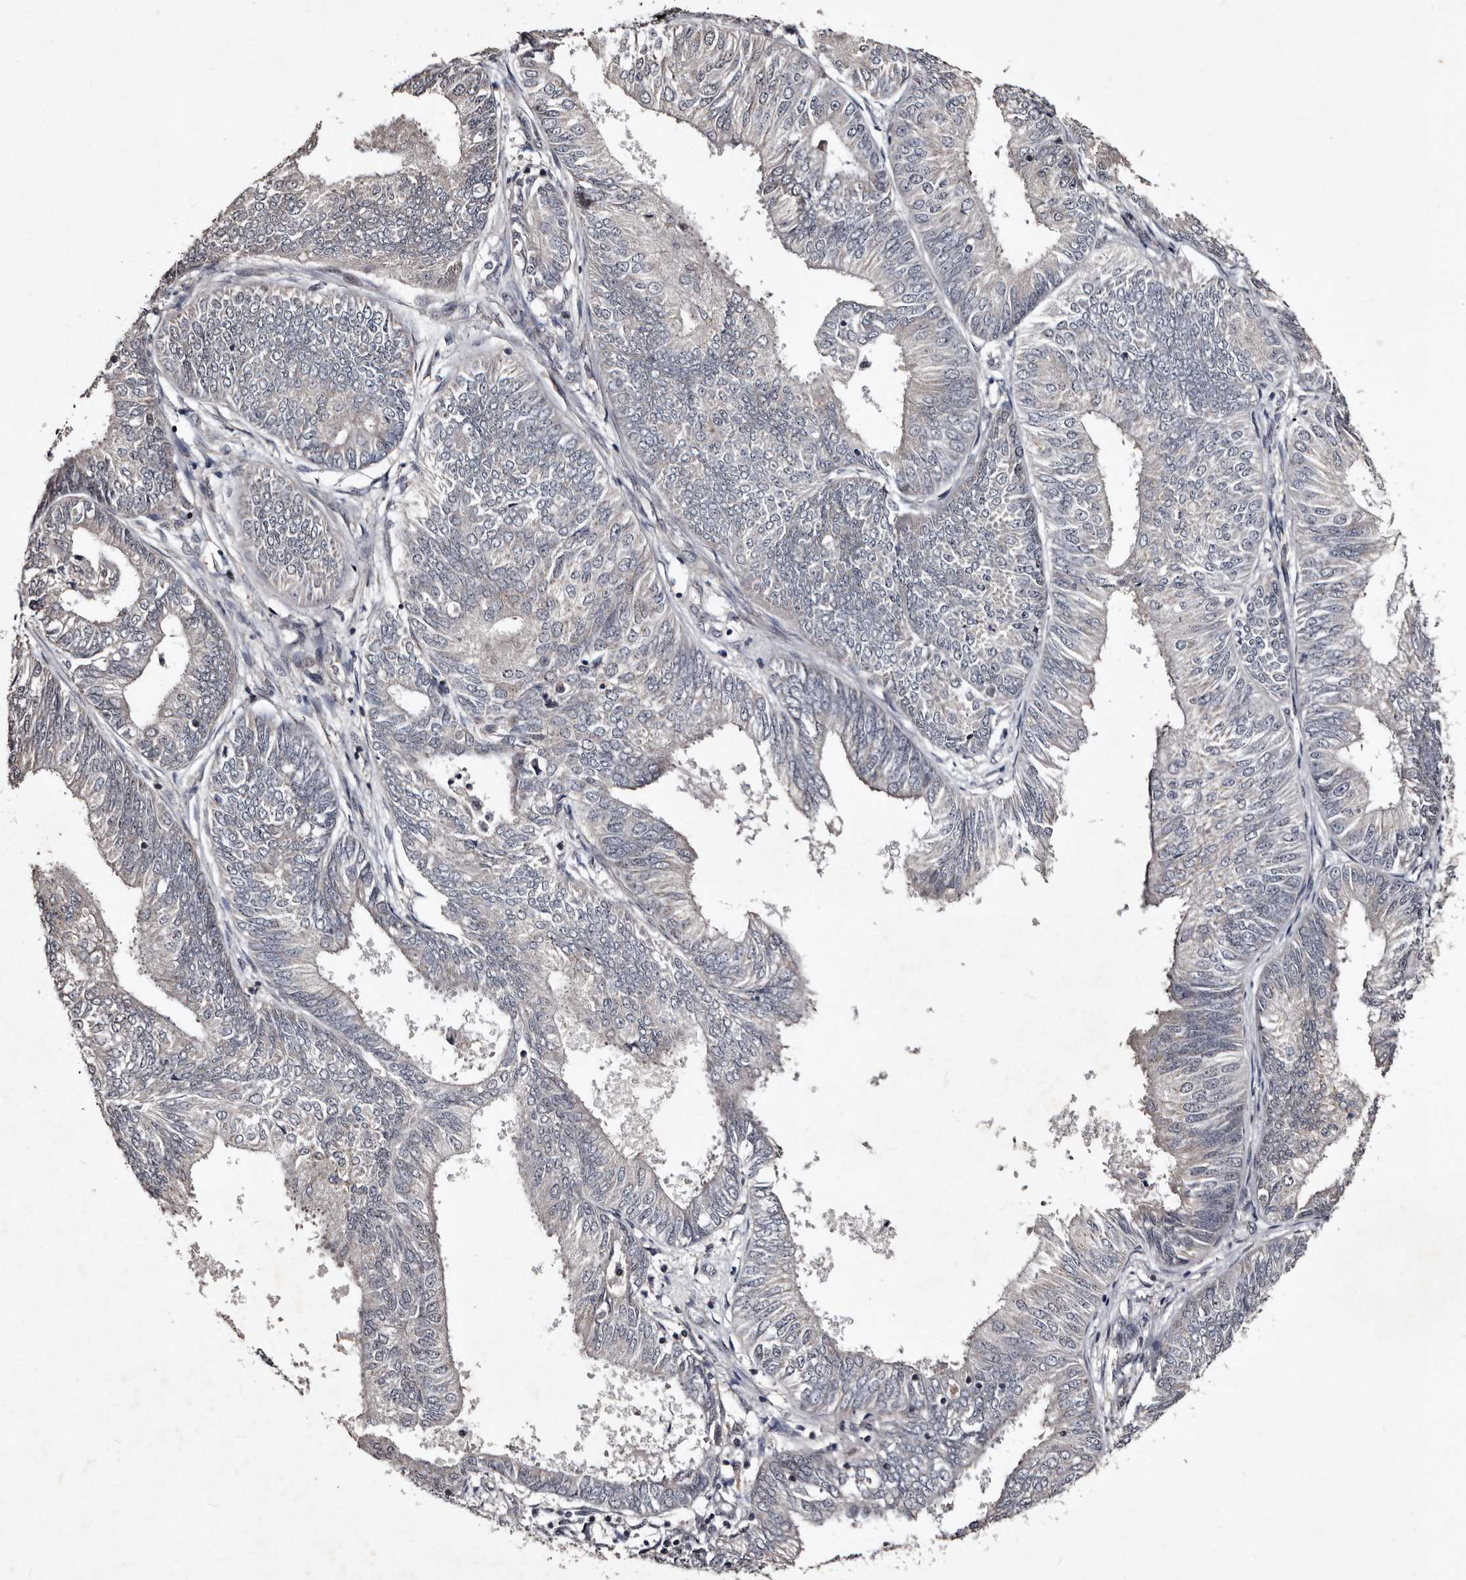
{"staining": {"intensity": "negative", "quantity": "none", "location": "none"}, "tissue": "endometrial cancer", "cell_type": "Tumor cells", "image_type": "cancer", "snomed": [{"axis": "morphology", "description": "Adenocarcinoma, NOS"}, {"axis": "topography", "description": "Endometrium"}], "caption": "IHC micrograph of human endometrial cancer (adenocarcinoma) stained for a protein (brown), which reveals no positivity in tumor cells.", "gene": "MKRN3", "patient": {"sex": "female", "age": 58}}